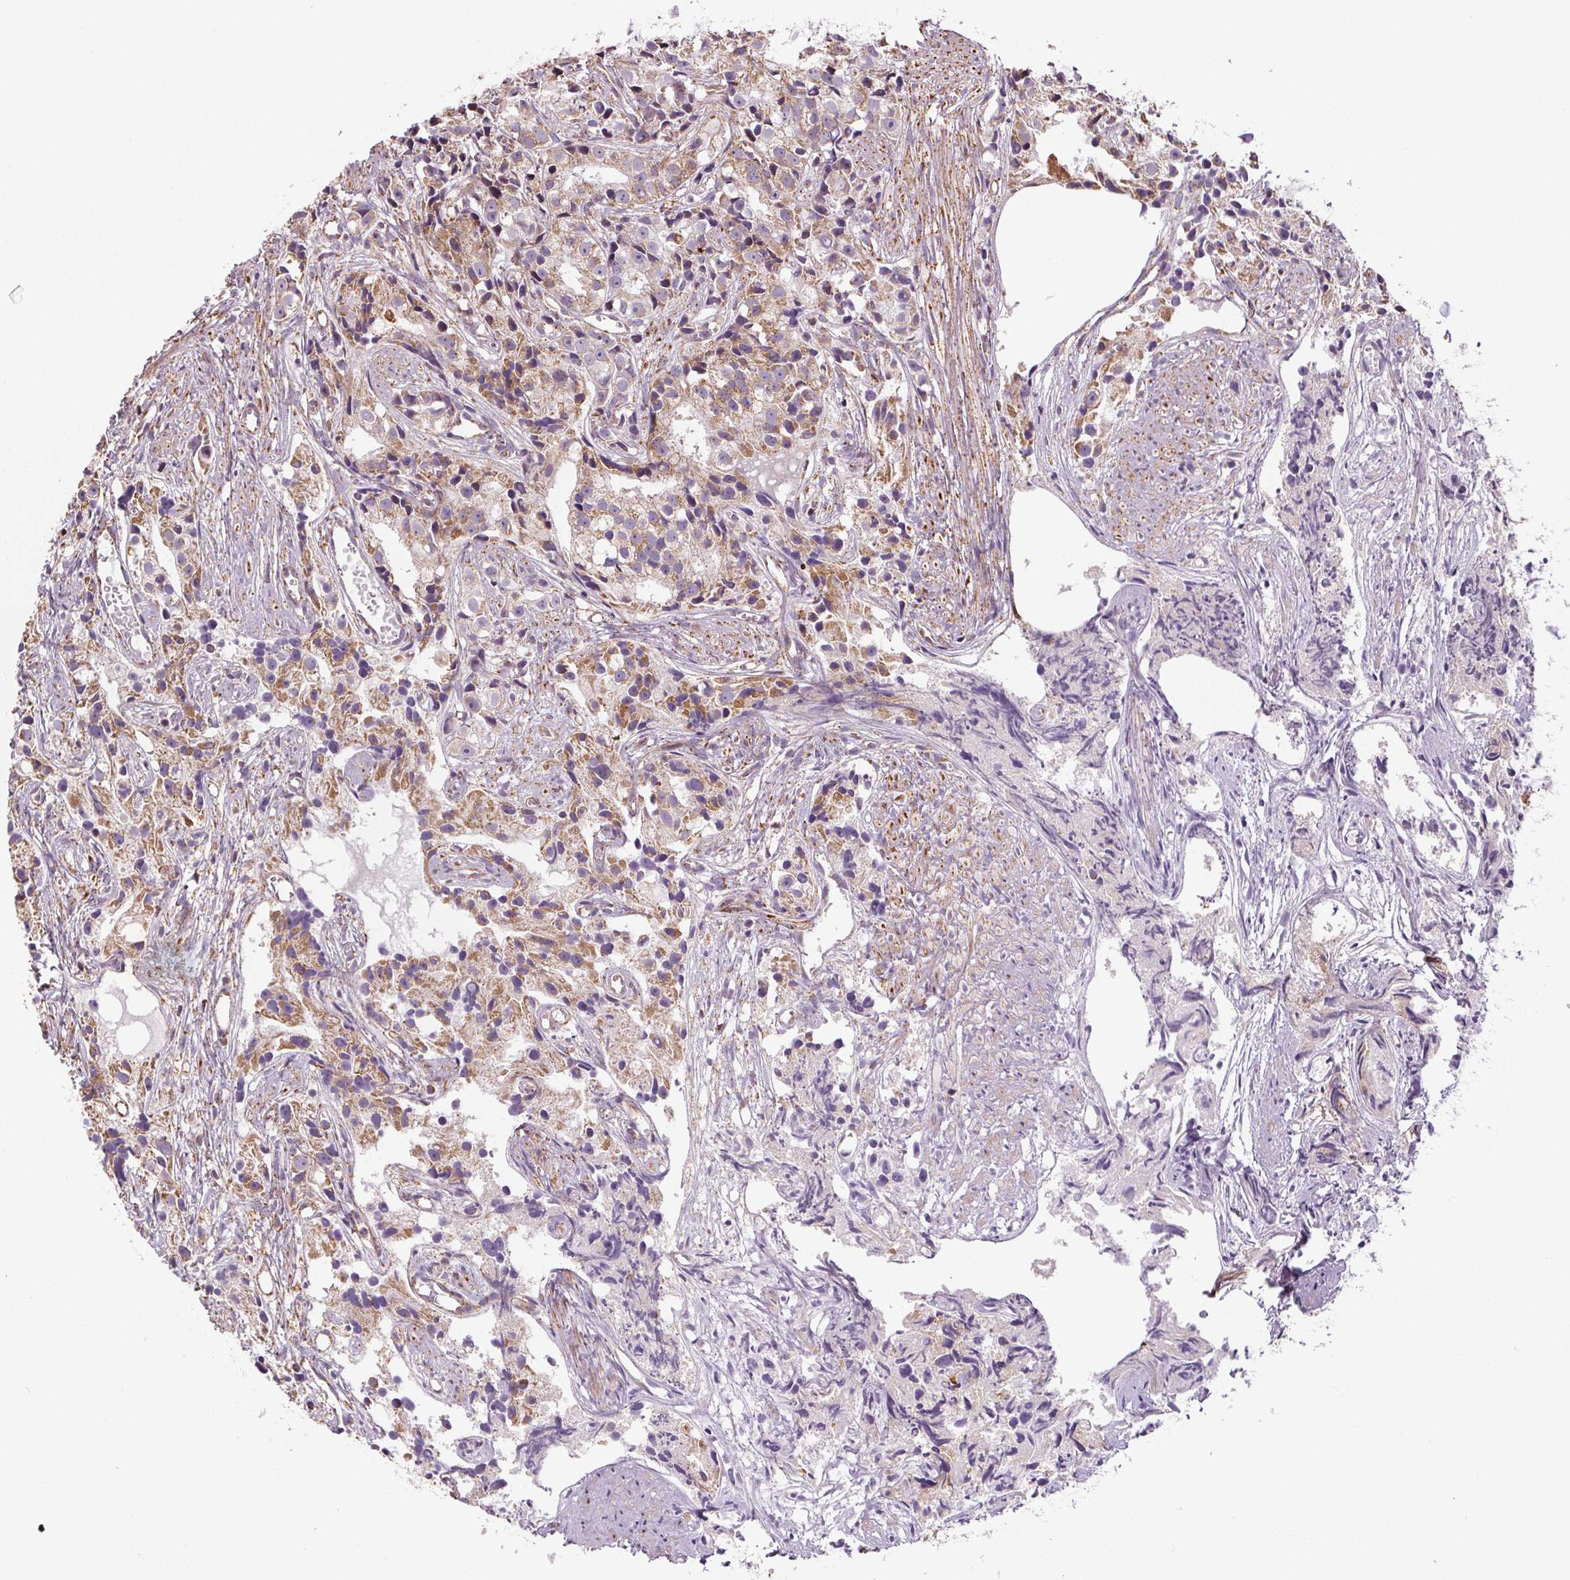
{"staining": {"intensity": "moderate", "quantity": ">75%", "location": "cytoplasmic/membranous"}, "tissue": "prostate cancer", "cell_type": "Tumor cells", "image_type": "cancer", "snomed": [{"axis": "morphology", "description": "Adenocarcinoma, High grade"}, {"axis": "topography", "description": "Prostate"}], "caption": "Adenocarcinoma (high-grade) (prostate) stained with DAB (3,3'-diaminobenzidine) IHC displays medium levels of moderate cytoplasmic/membranous positivity in about >75% of tumor cells. The staining is performed using DAB brown chromogen to label protein expression. The nuclei are counter-stained blue using hematoxylin.", "gene": "SUCLA2", "patient": {"sex": "male", "age": 75}}